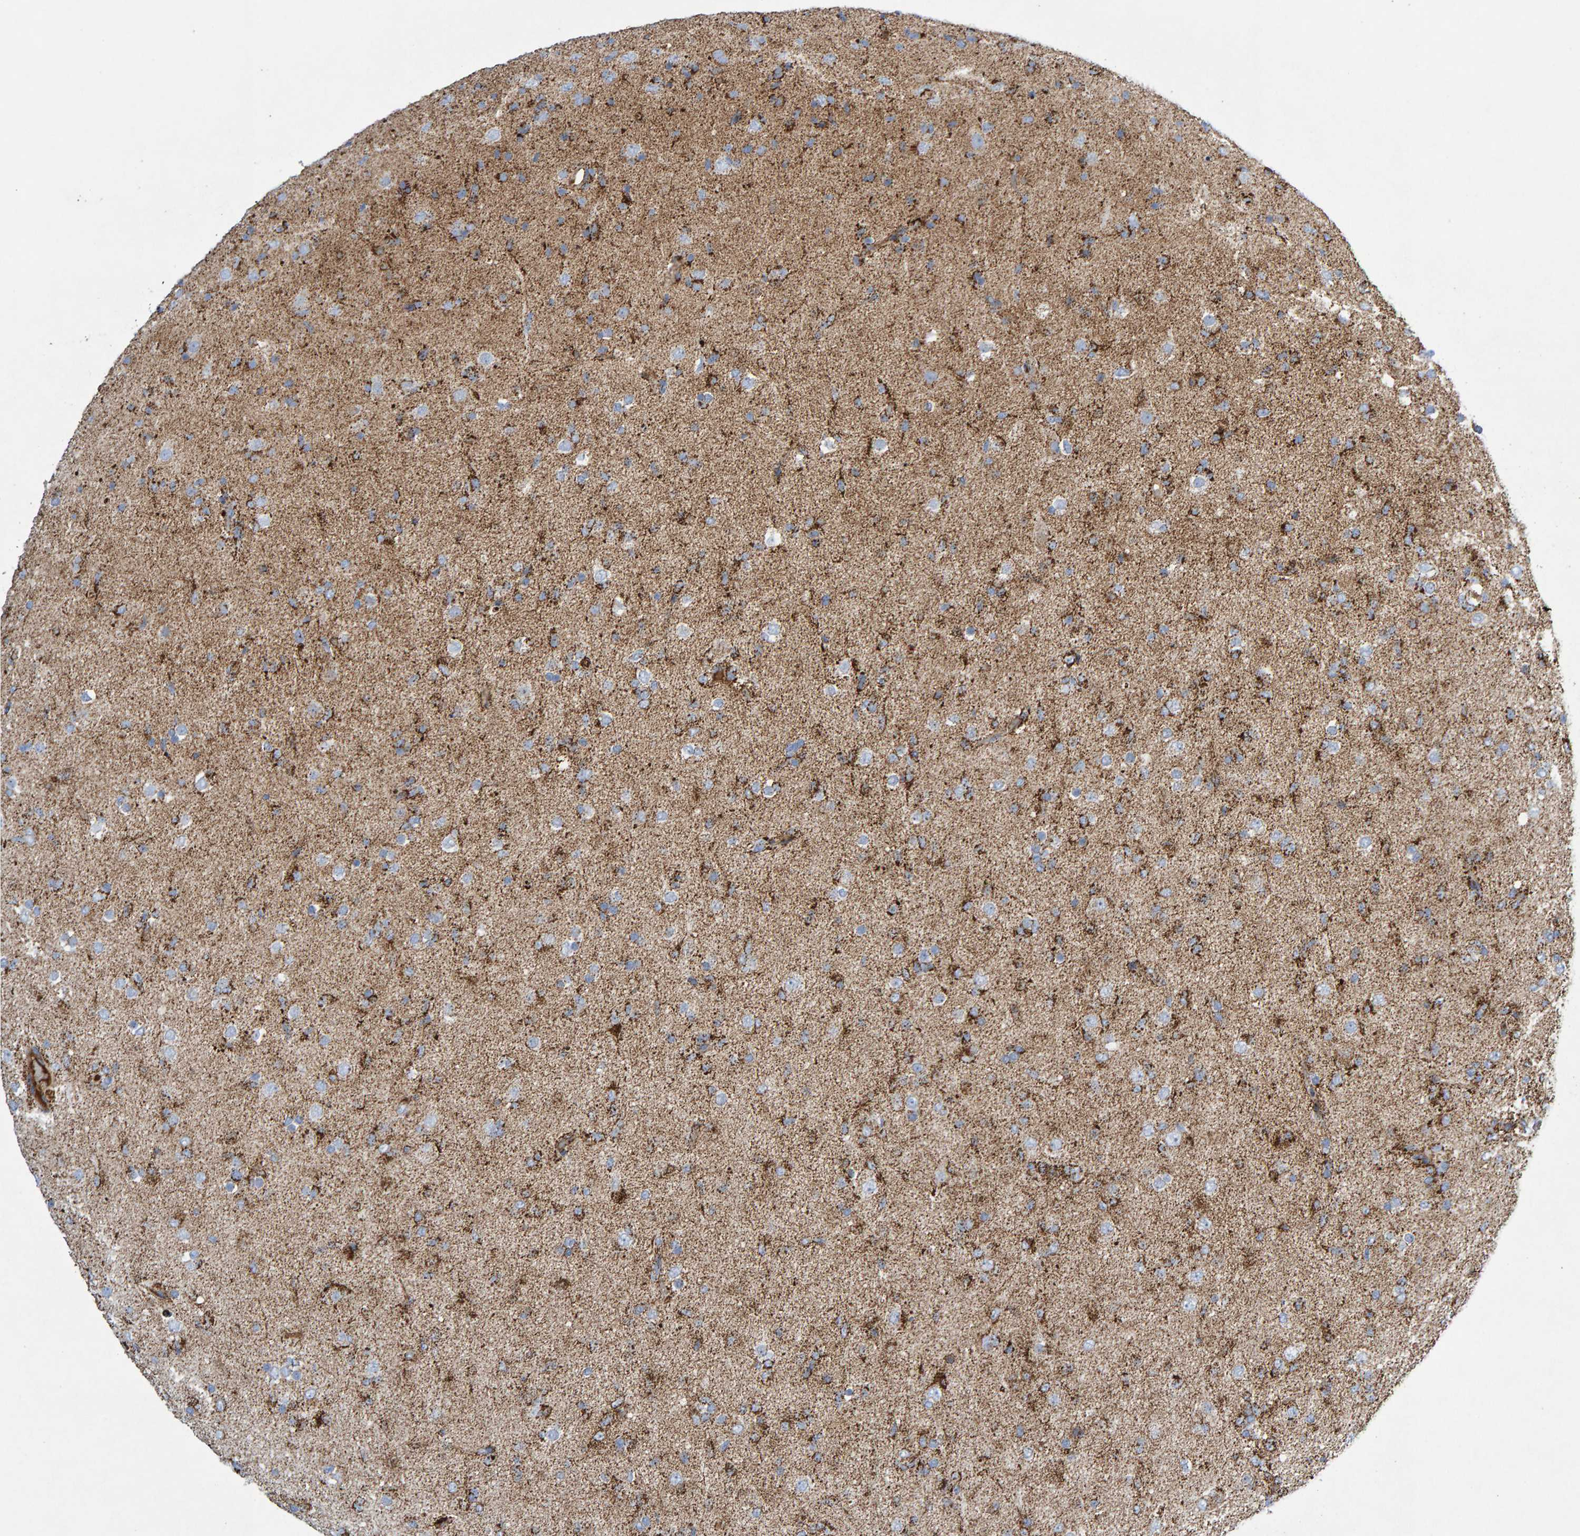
{"staining": {"intensity": "moderate", "quantity": "25%-75%", "location": "cytoplasmic/membranous"}, "tissue": "glioma", "cell_type": "Tumor cells", "image_type": "cancer", "snomed": [{"axis": "morphology", "description": "Glioma, malignant, Low grade"}, {"axis": "topography", "description": "Brain"}], "caption": "A photomicrograph showing moderate cytoplasmic/membranous positivity in about 25%-75% of tumor cells in glioma, as visualized by brown immunohistochemical staining.", "gene": "GGTA1", "patient": {"sex": "male", "age": 65}}